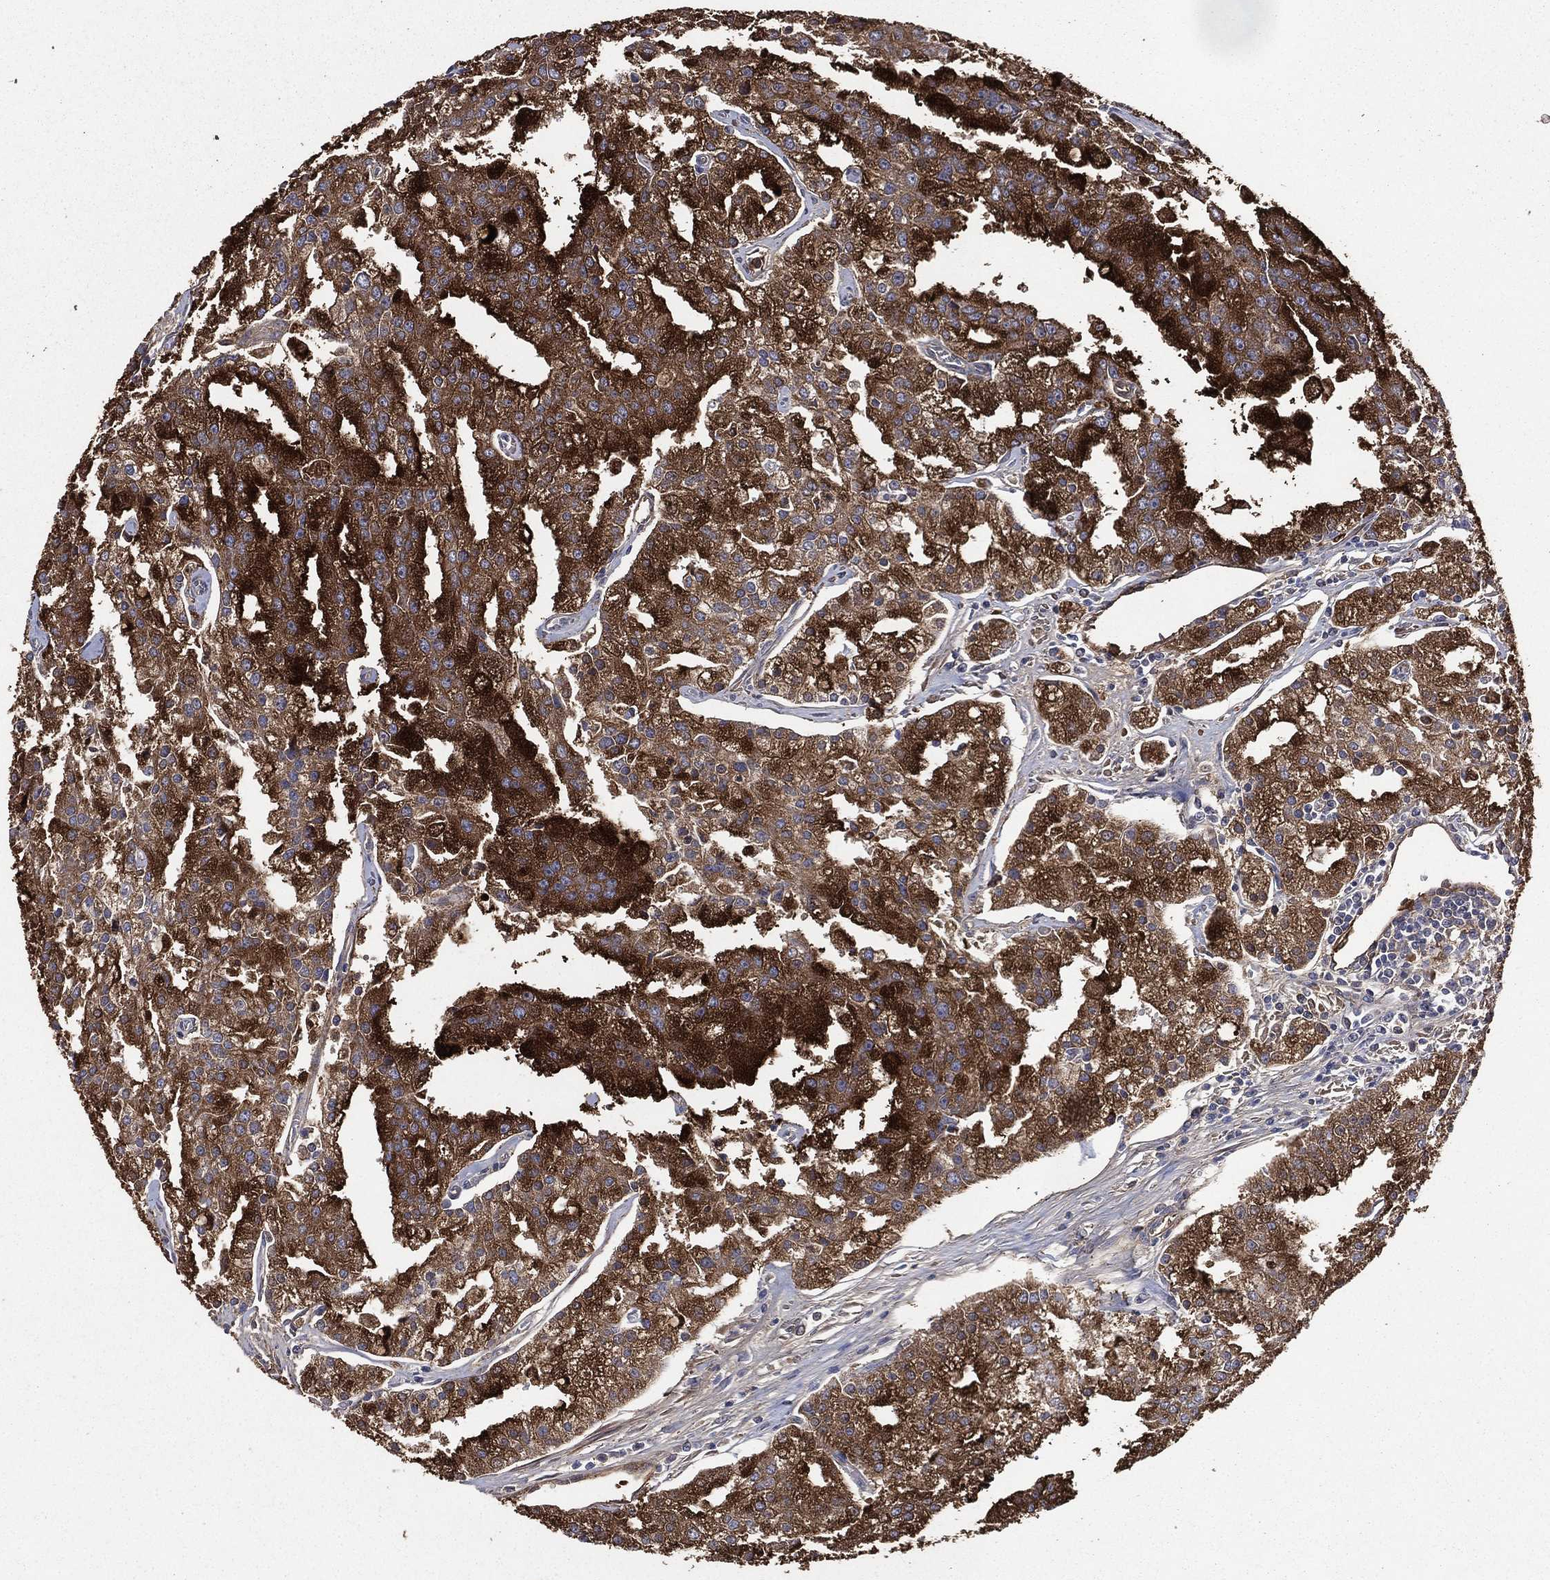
{"staining": {"intensity": "strong", "quantity": ">75%", "location": "cytoplasmic/membranous"}, "tissue": "prostate cancer", "cell_type": "Tumor cells", "image_type": "cancer", "snomed": [{"axis": "morphology", "description": "Adenocarcinoma, NOS"}, {"axis": "topography", "description": "Prostate"}], "caption": "Immunohistochemical staining of prostate adenocarcinoma displays strong cytoplasmic/membranous protein staining in approximately >75% of tumor cells.", "gene": "PCNT", "patient": {"sex": "male", "age": 70}}